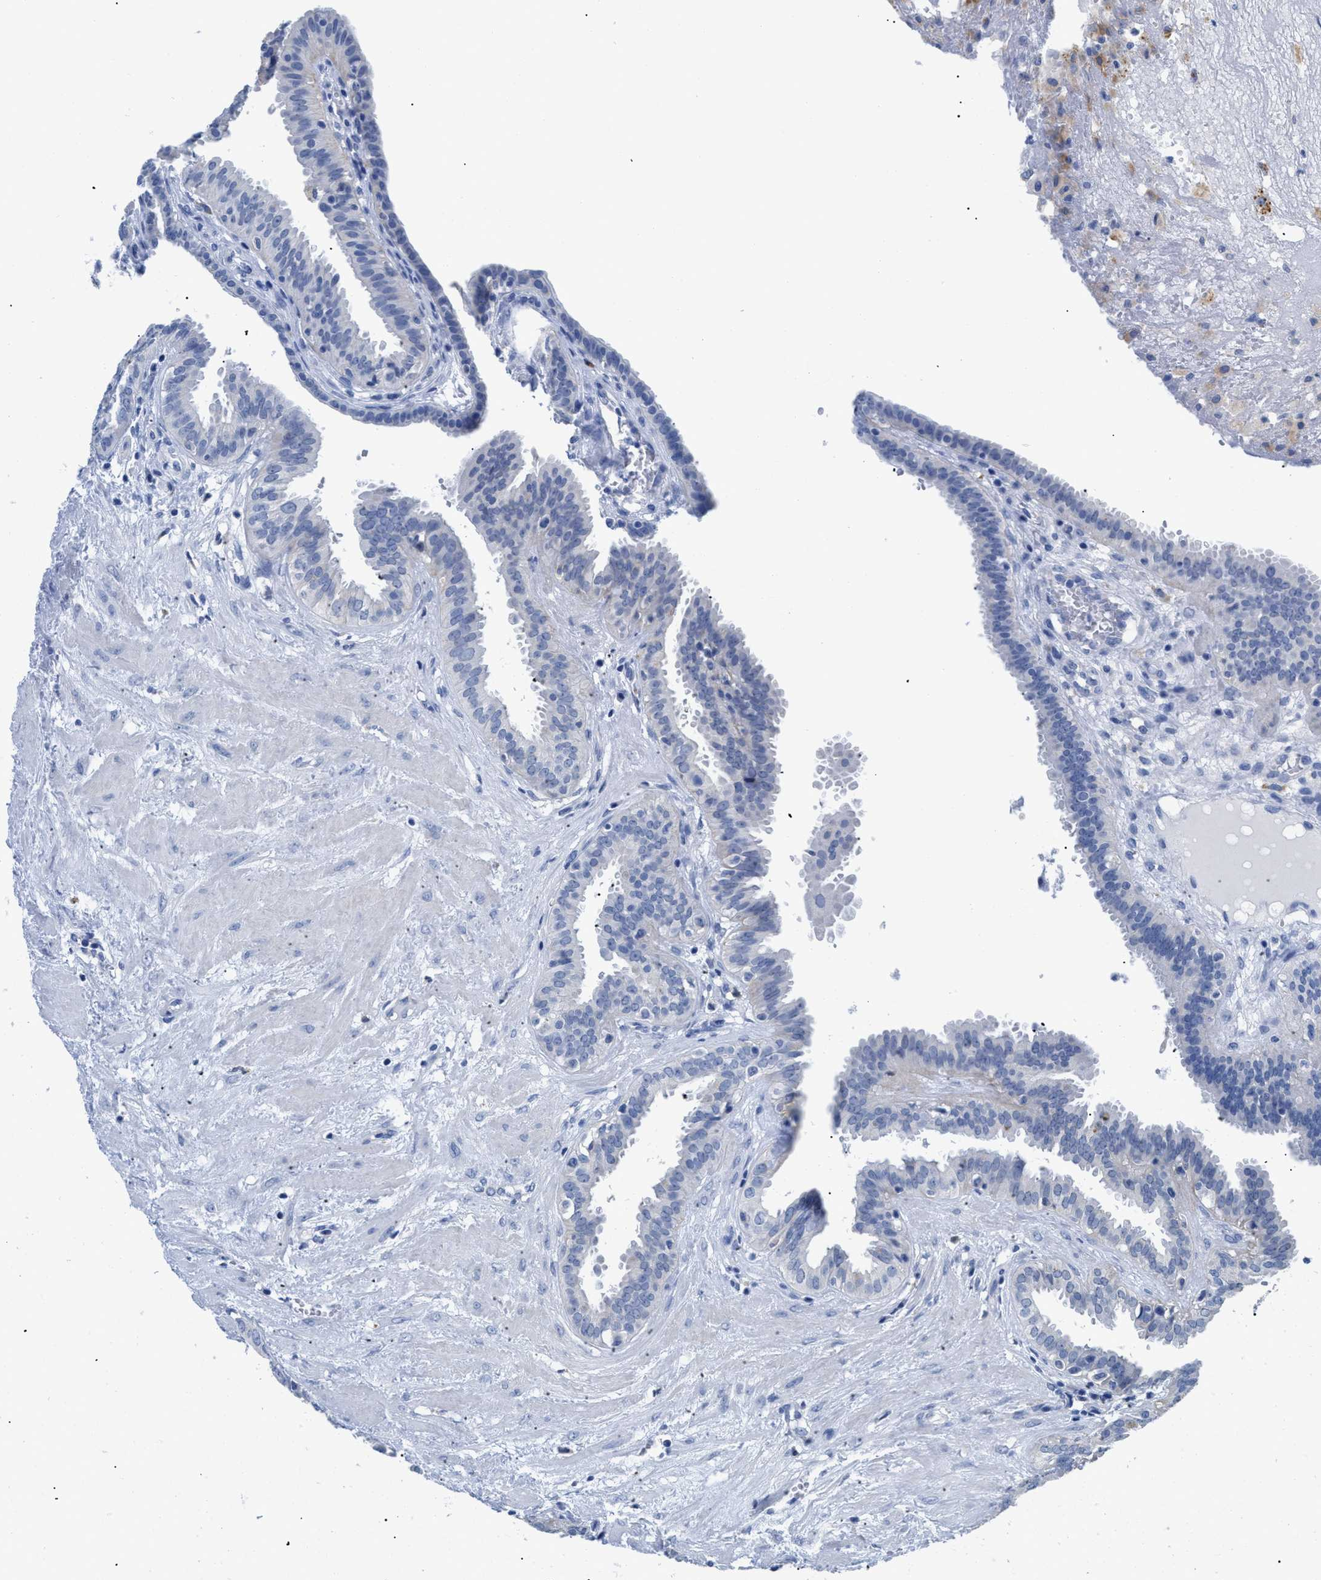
{"staining": {"intensity": "negative", "quantity": "none", "location": "none"}, "tissue": "fallopian tube", "cell_type": "Glandular cells", "image_type": "normal", "snomed": [{"axis": "morphology", "description": "Normal tissue, NOS"}, {"axis": "topography", "description": "Fallopian tube"}, {"axis": "topography", "description": "Placenta"}], "caption": "IHC histopathology image of normal fallopian tube: human fallopian tube stained with DAB exhibits no significant protein expression in glandular cells.", "gene": "APOBEC2", "patient": {"sex": "female", "age": 32}}